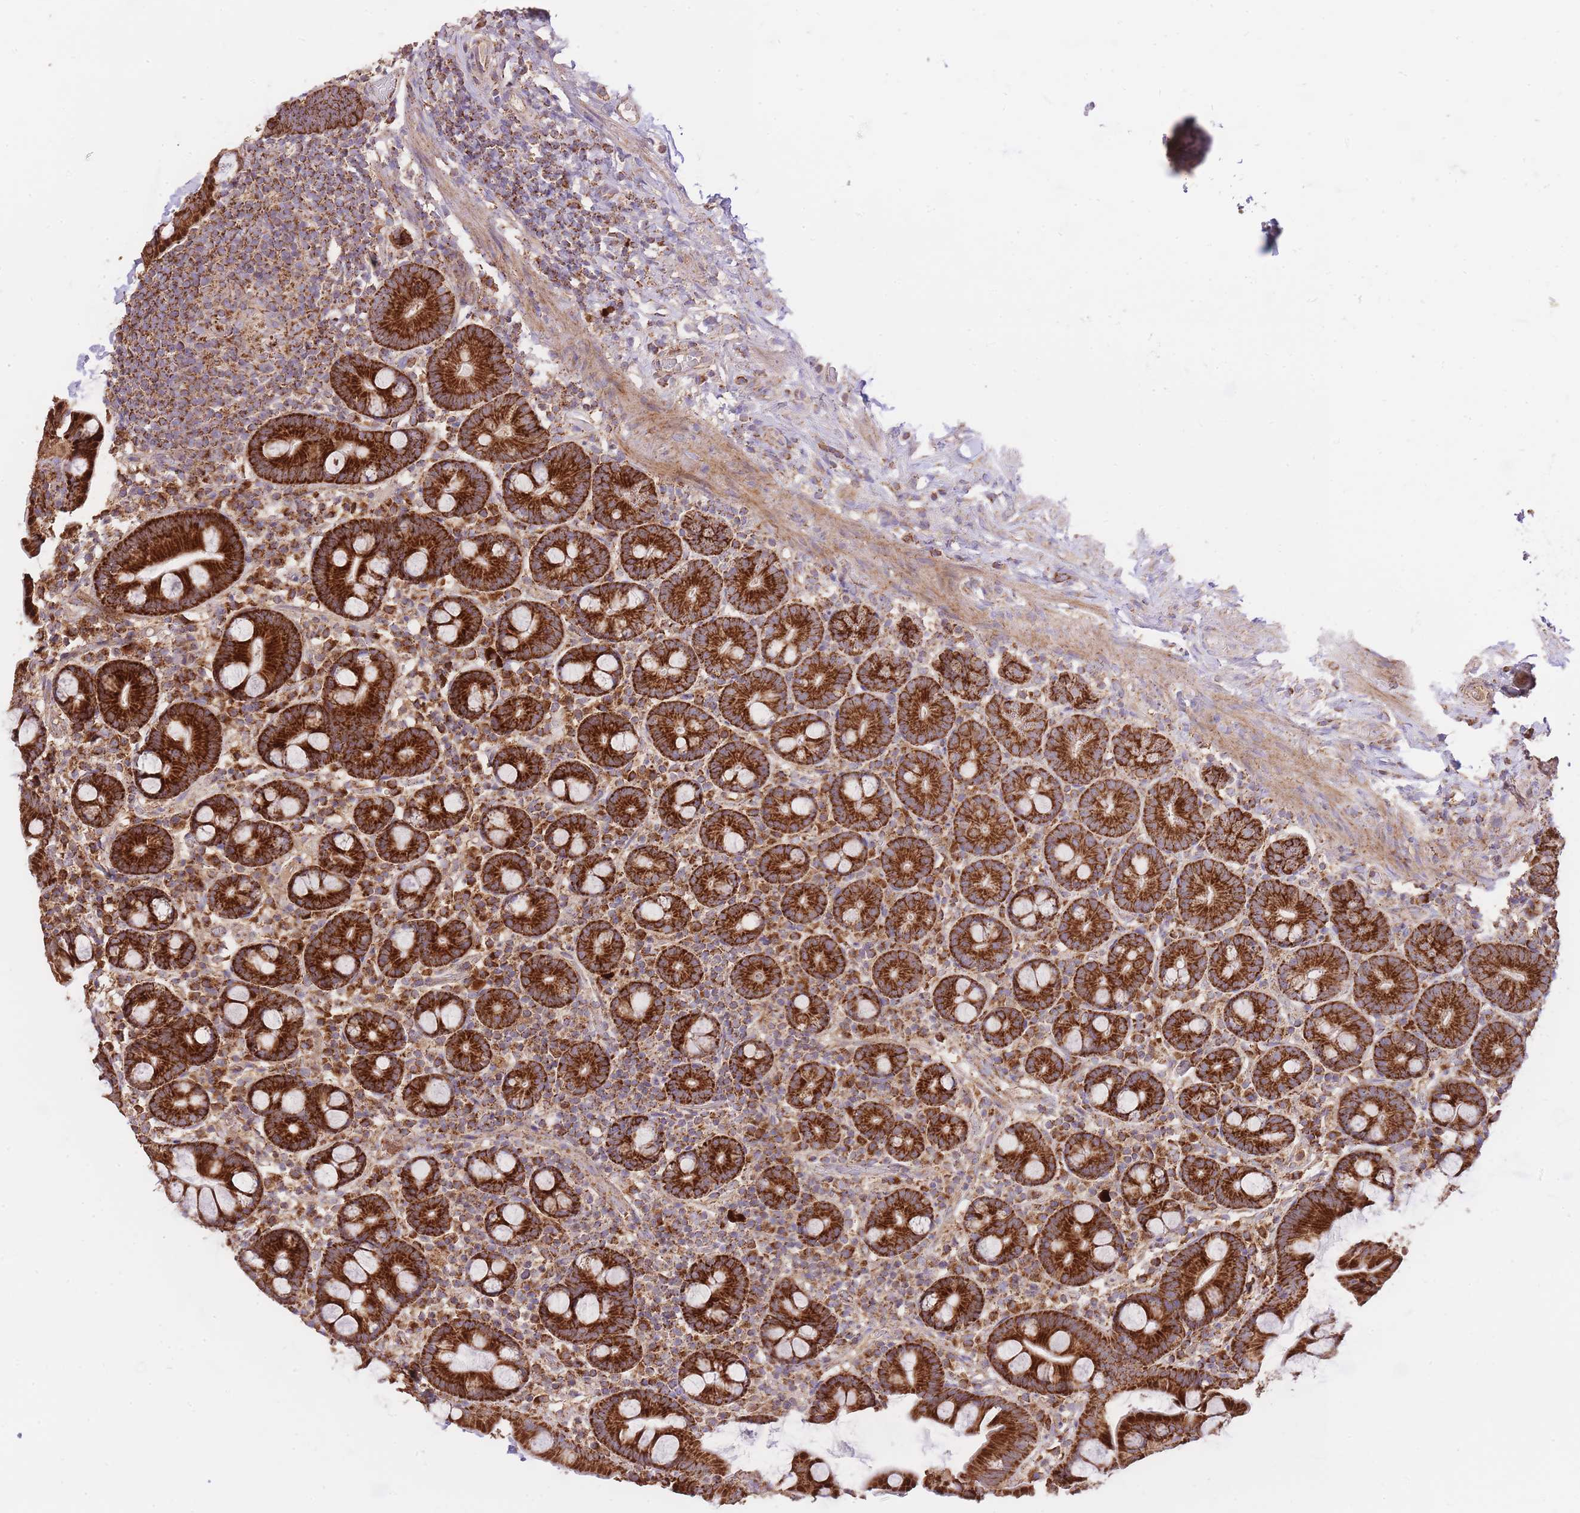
{"staining": {"intensity": "strong", "quantity": ">75%", "location": "cytoplasmic/membranous"}, "tissue": "small intestine", "cell_type": "Glandular cells", "image_type": "normal", "snomed": [{"axis": "morphology", "description": "Normal tissue, NOS"}, {"axis": "topography", "description": "Small intestine"}], "caption": "Immunohistochemical staining of benign human small intestine displays strong cytoplasmic/membranous protein expression in about >75% of glandular cells.", "gene": "PREP", "patient": {"sex": "female", "age": 68}}